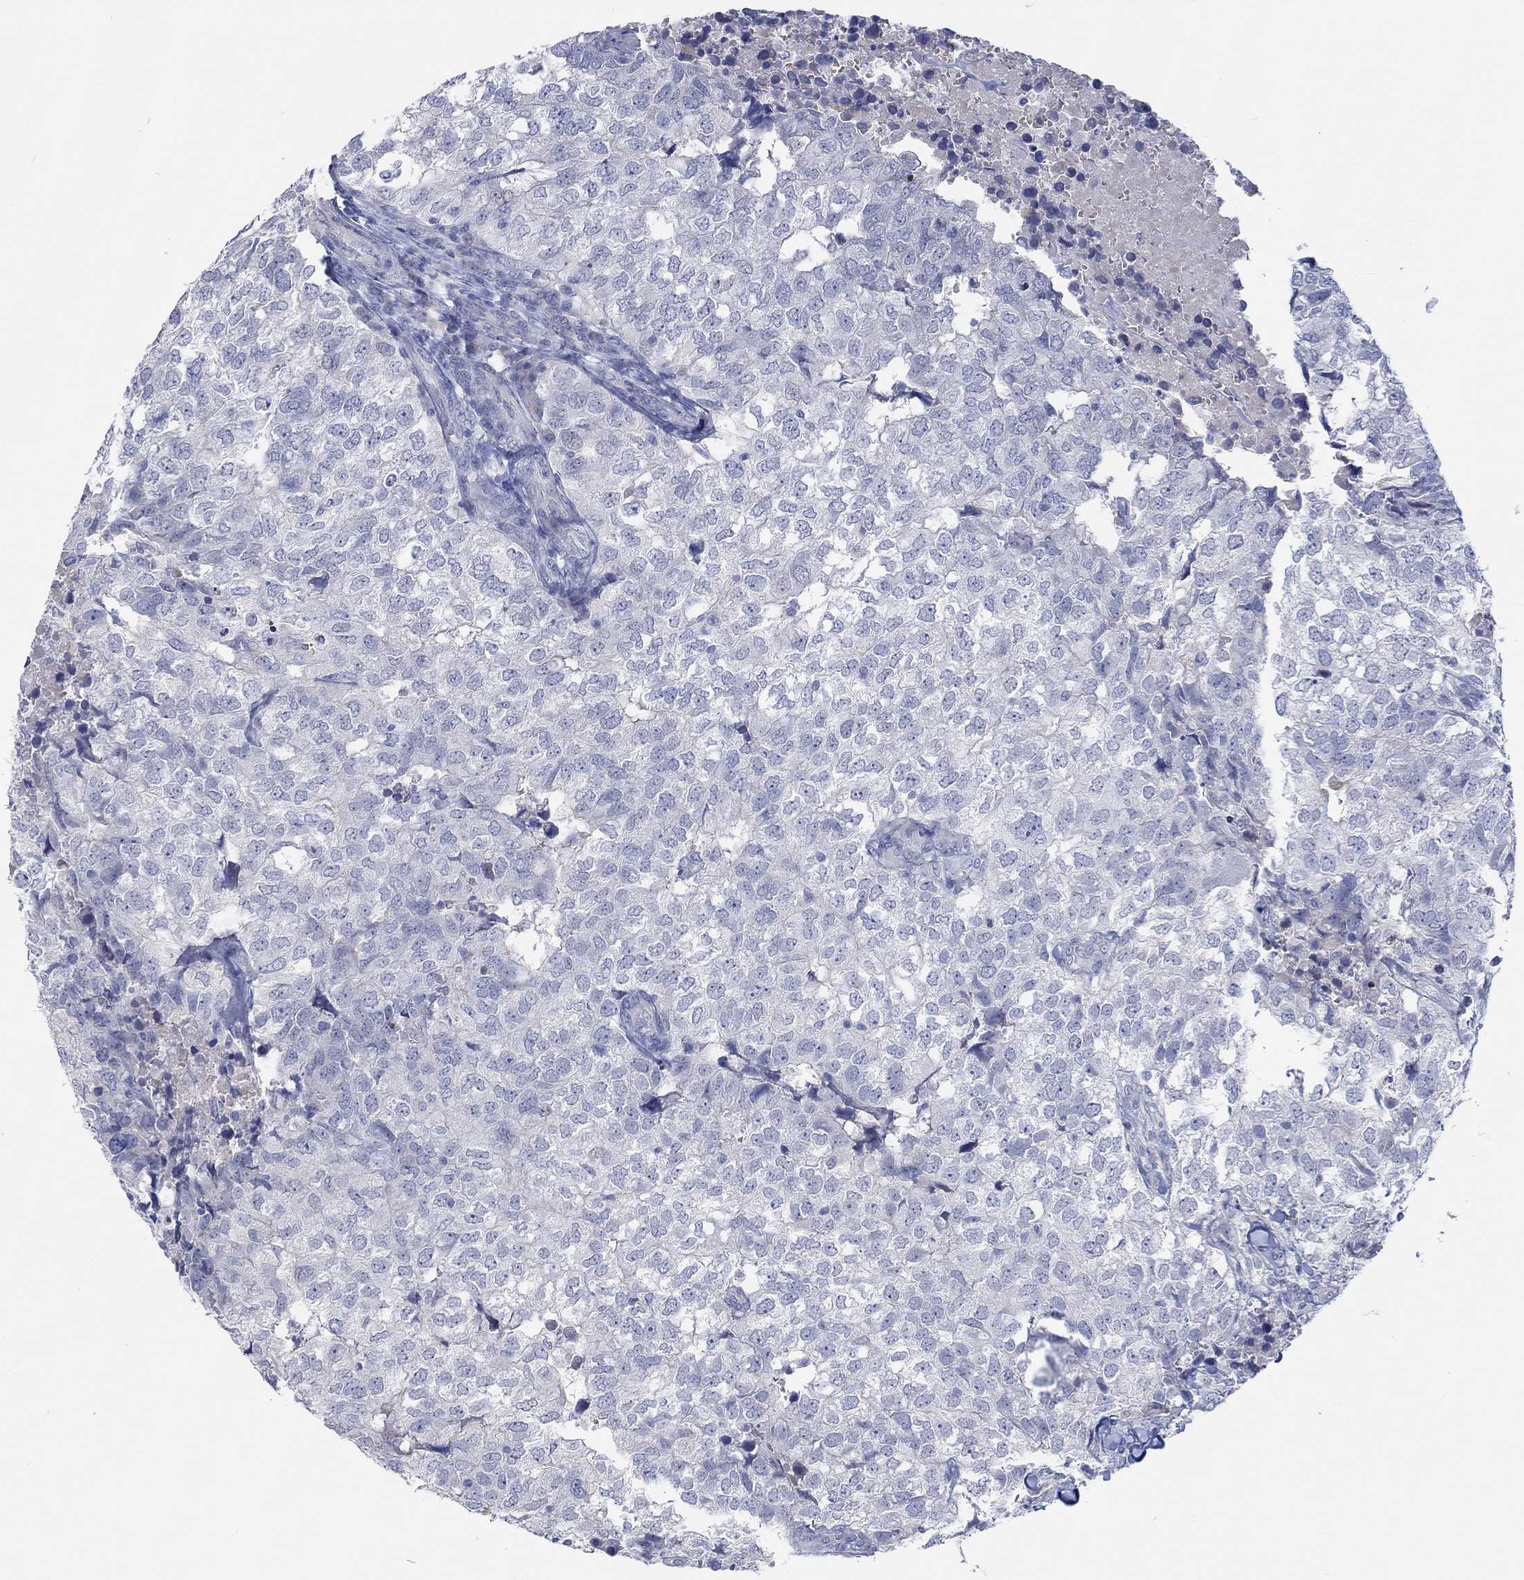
{"staining": {"intensity": "negative", "quantity": "none", "location": "none"}, "tissue": "breast cancer", "cell_type": "Tumor cells", "image_type": "cancer", "snomed": [{"axis": "morphology", "description": "Duct carcinoma"}, {"axis": "topography", "description": "Breast"}], "caption": "IHC image of human invasive ductal carcinoma (breast) stained for a protein (brown), which demonstrates no staining in tumor cells.", "gene": "DLK1", "patient": {"sex": "female", "age": 30}}